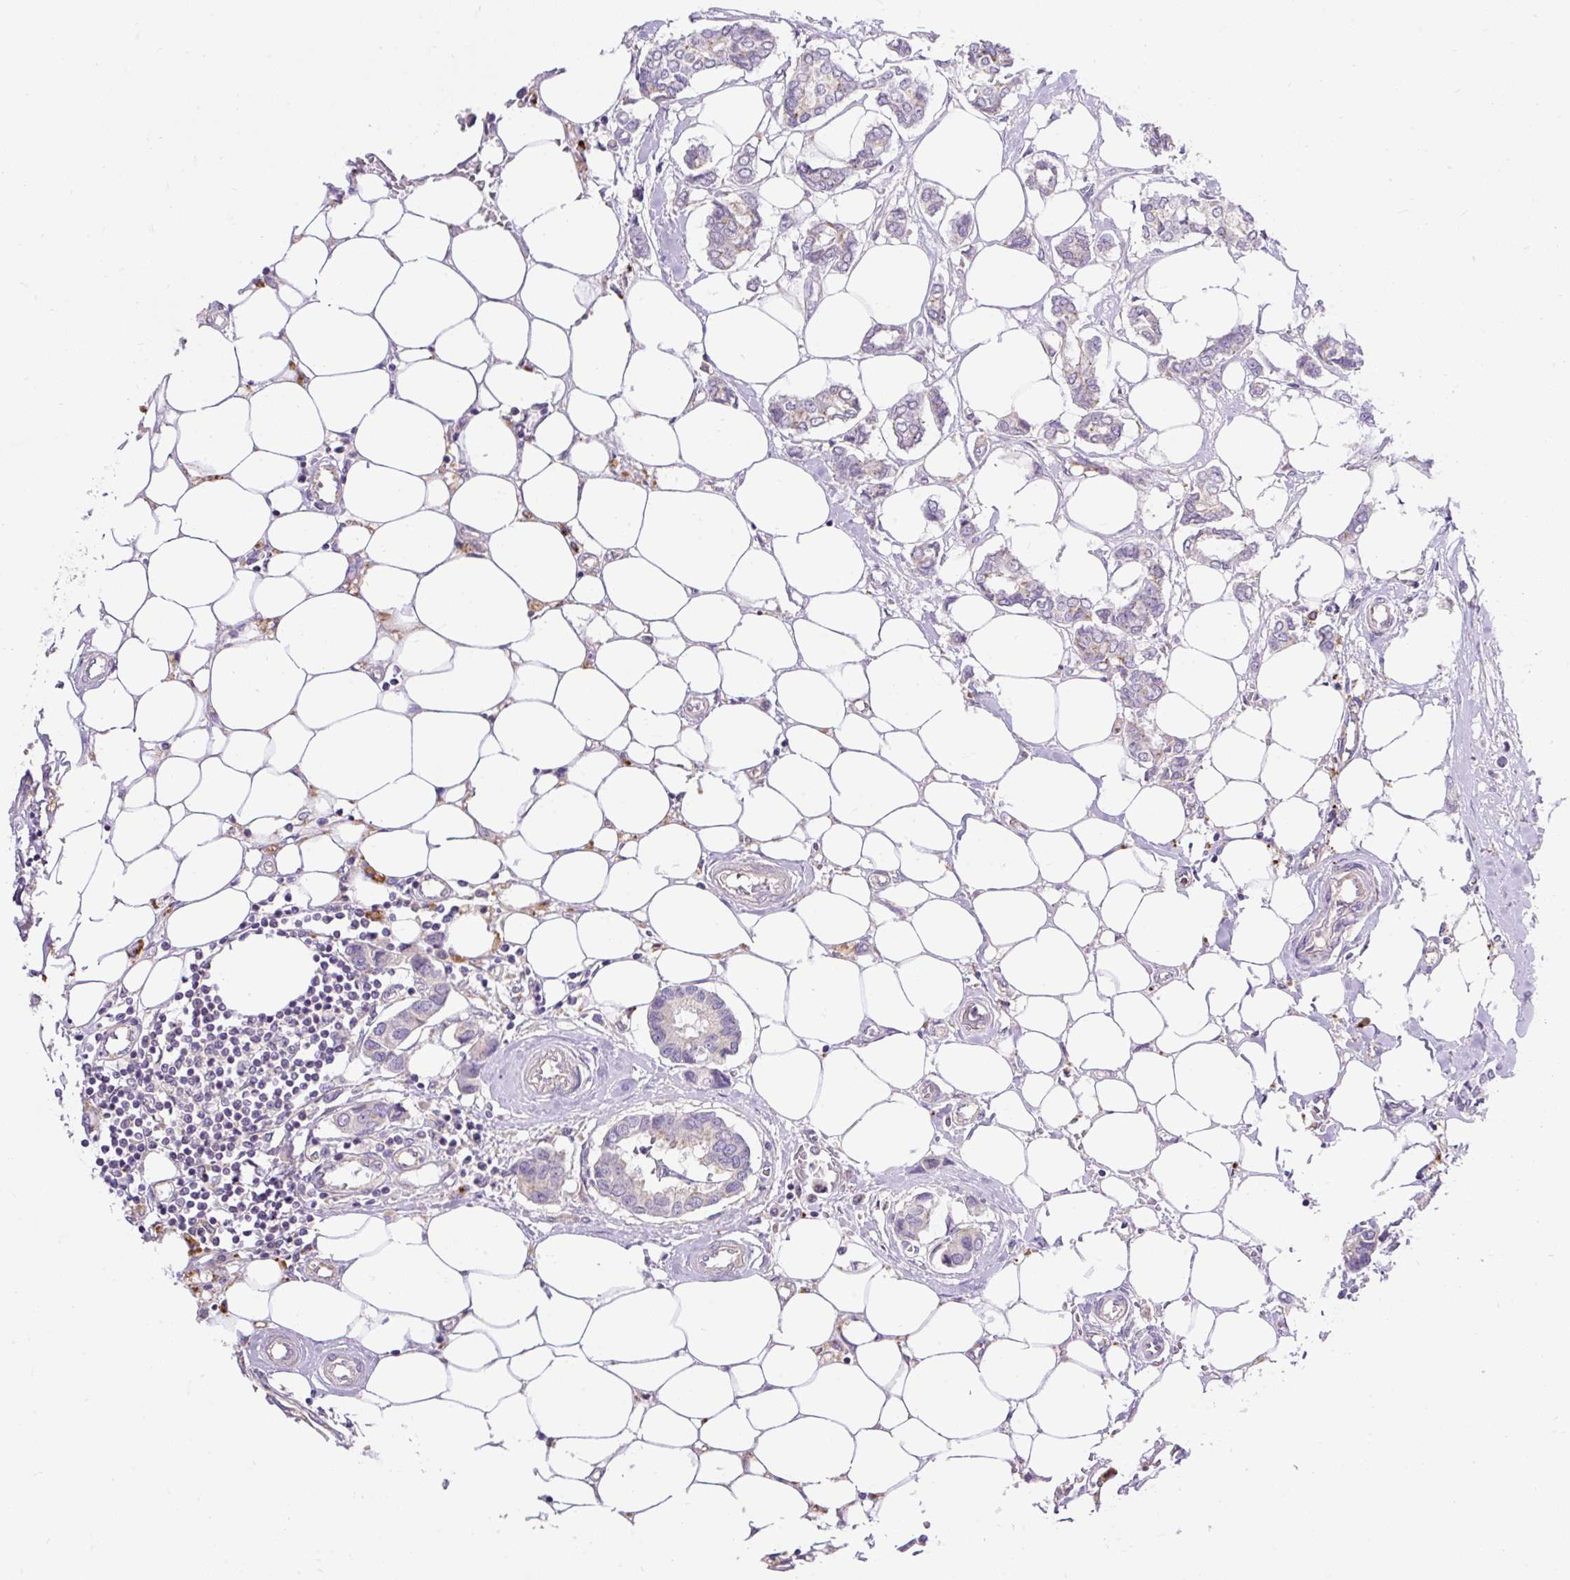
{"staining": {"intensity": "moderate", "quantity": "<25%", "location": "cytoplasmic/membranous"}, "tissue": "breast cancer", "cell_type": "Tumor cells", "image_type": "cancer", "snomed": [{"axis": "morphology", "description": "Duct carcinoma"}, {"axis": "topography", "description": "Breast"}], "caption": "The histopathology image exhibits immunohistochemical staining of breast invasive ductal carcinoma. There is moderate cytoplasmic/membranous expression is identified in about <25% of tumor cells.", "gene": "HEXB", "patient": {"sex": "female", "age": 73}}